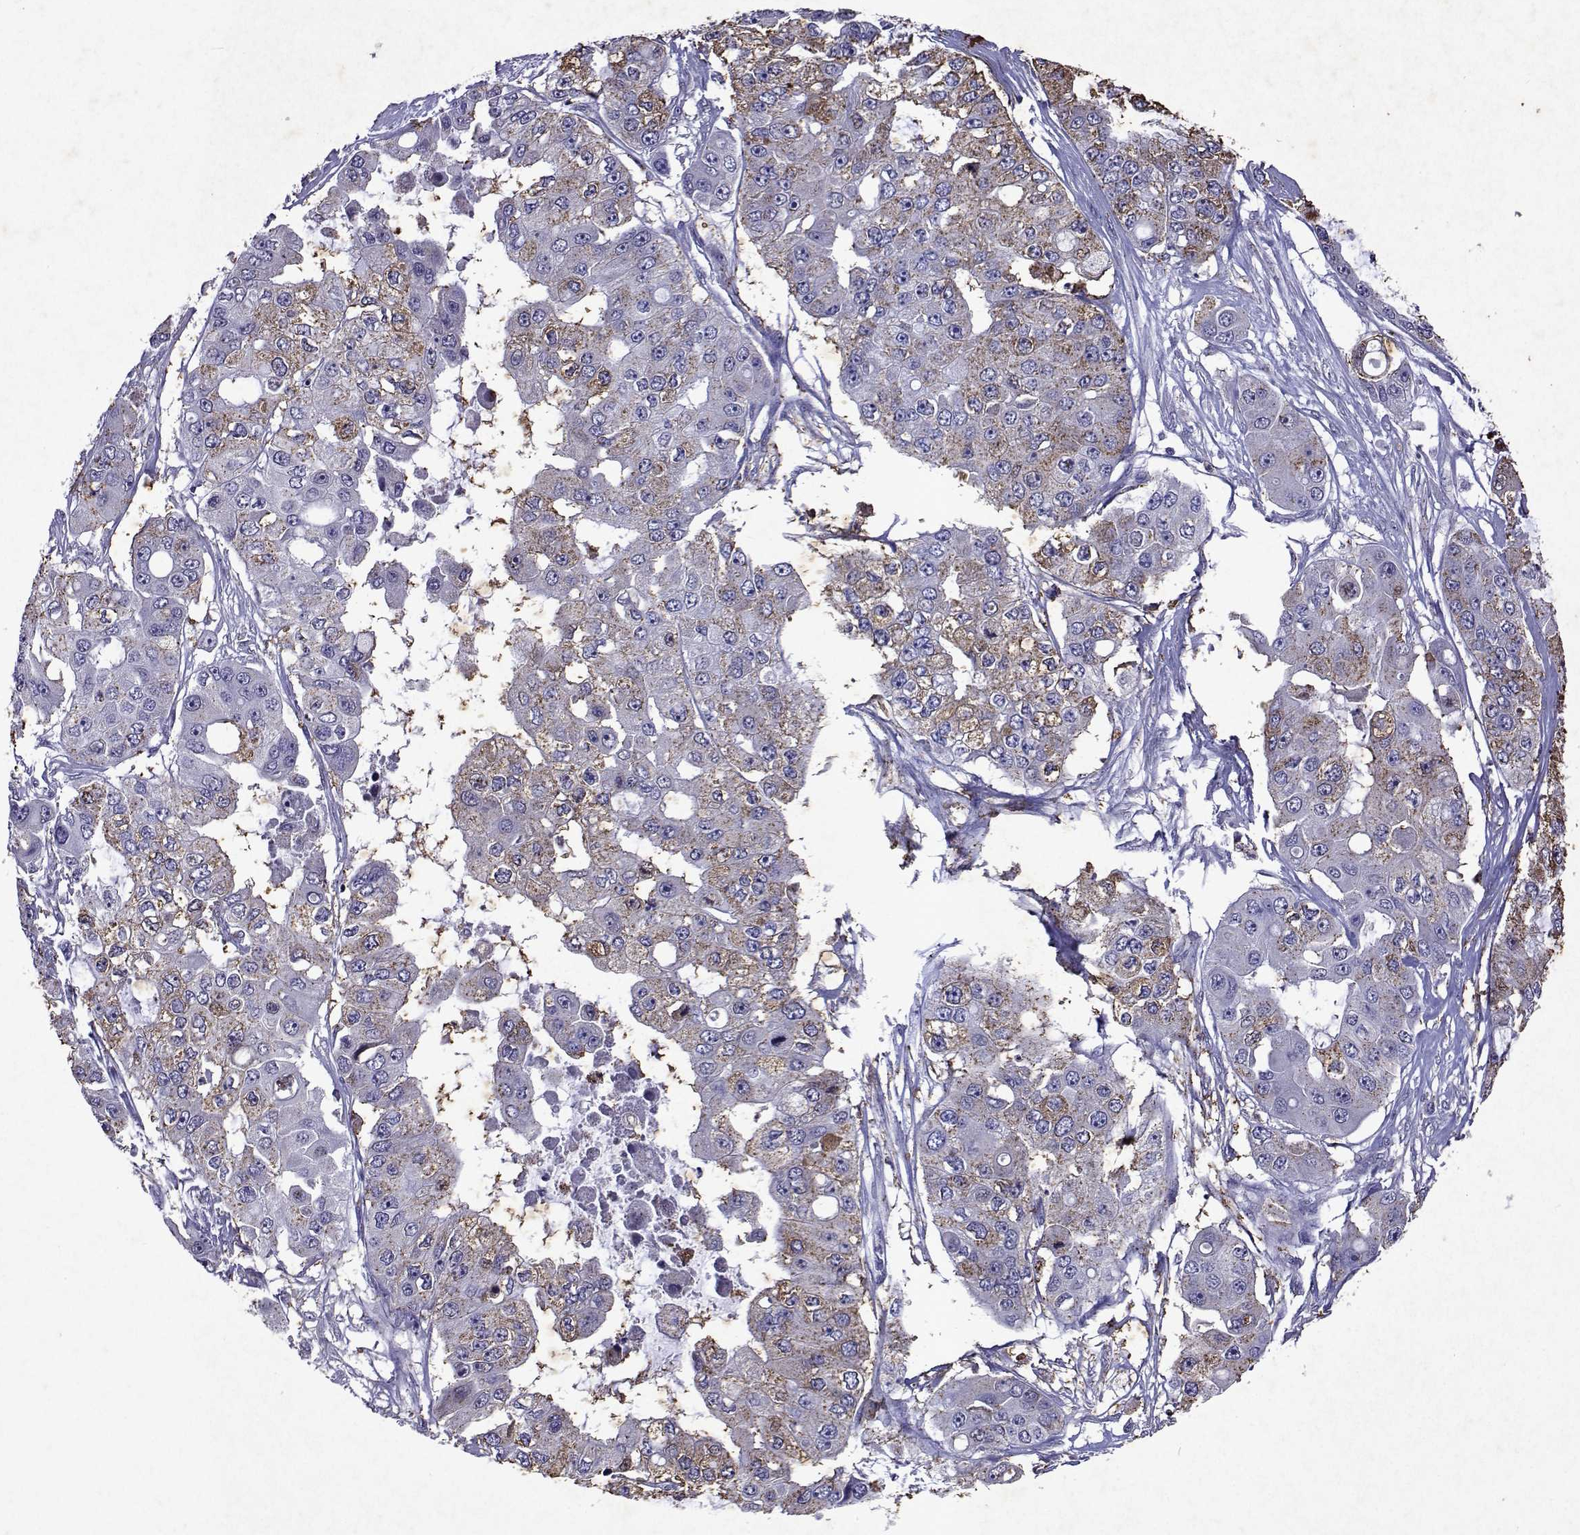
{"staining": {"intensity": "moderate", "quantity": "<25%", "location": "cytoplasmic/membranous"}, "tissue": "ovarian cancer", "cell_type": "Tumor cells", "image_type": "cancer", "snomed": [{"axis": "morphology", "description": "Cystadenocarcinoma, serous, NOS"}, {"axis": "topography", "description": "Ovary"}], "caption": "A brown stain shows moderate cytoplasmic/membranous expression of a protein in ovarian cancer tumor cells.", "gene": "DUSP28", "patient": {"sex": "female", "age": 56}}